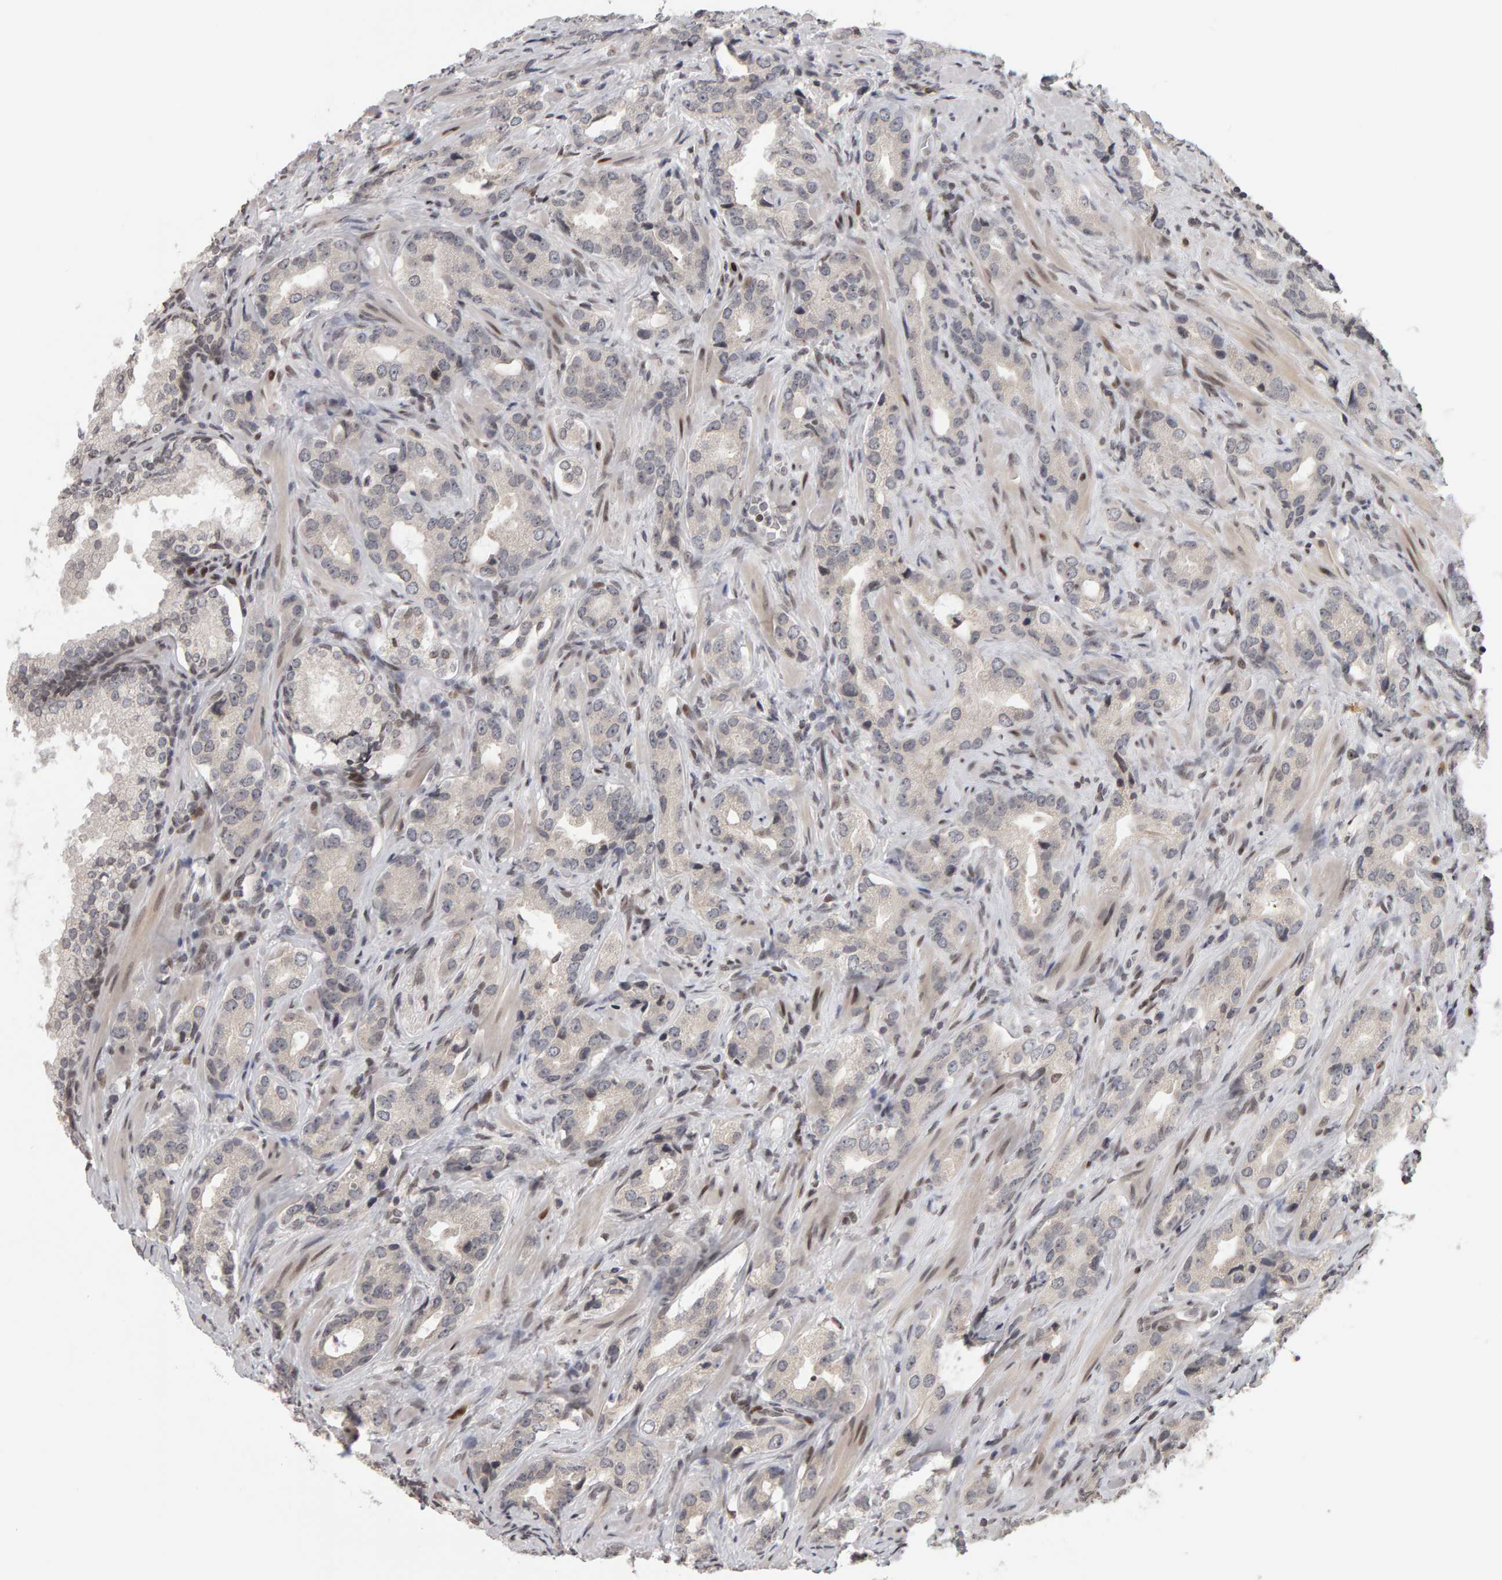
{"staining": {"intensity": "negative", "quantity": "none", "location": "none"}, "tissue": "prostate cancer", "cell_type": "Tumor cells", "image_type": "cancer", "snomed": [{"axis": "morphology", "description": "Adenocarcinoma, High grade"}, {"axis": "topography", "description": "Prostate"}], "caption": "Prostate adenocarcinoma (high-grade) stained for a protein using immunohistochemistry (IHC) displays no expression tumor cells.", "gene": "TRAM1", "patient": {"sex": "male", "age": 63}}